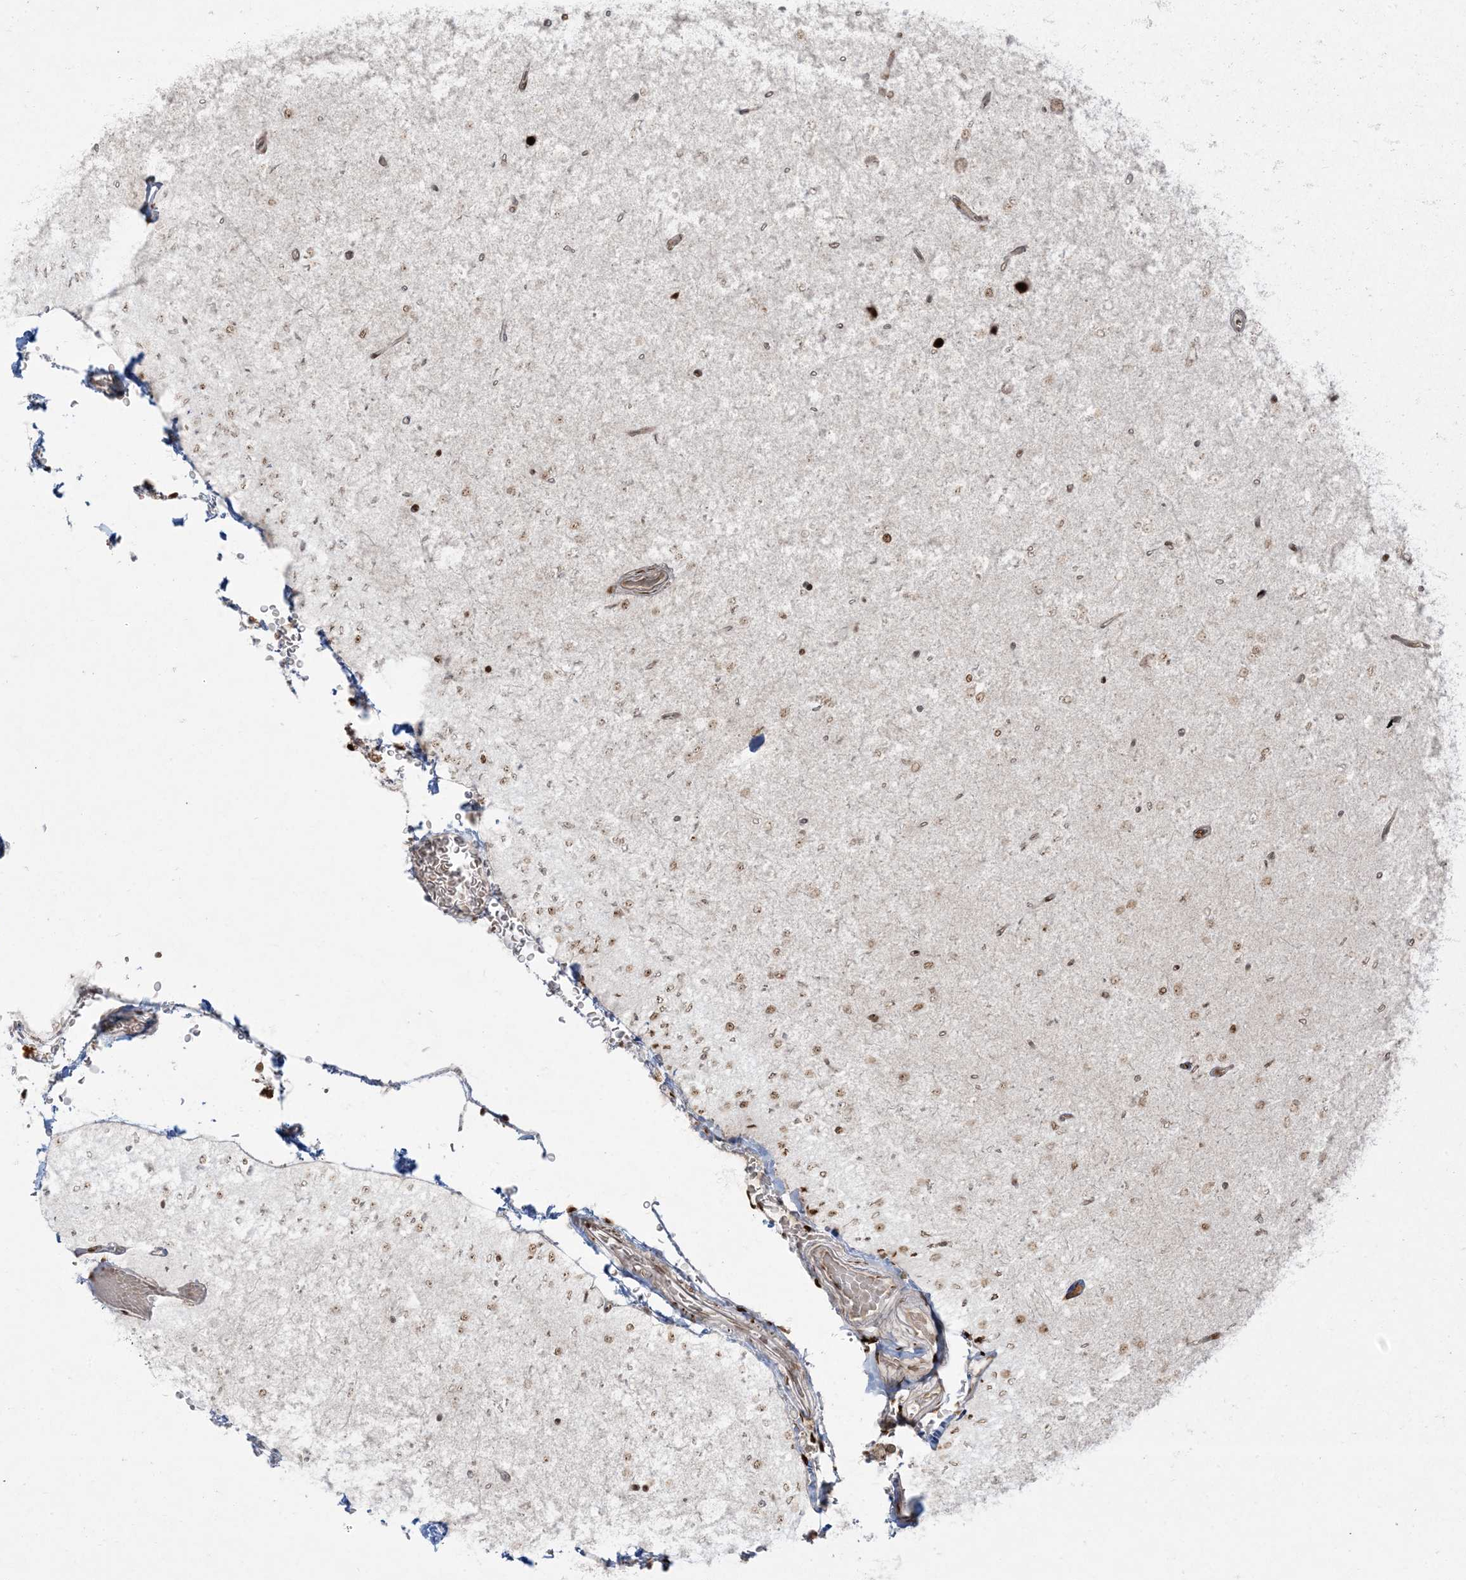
{"staining": {"intensity": "moderate", "quantity": "<25%", "location": "nuclear"}, "tissue": "glioma", "cell_type": "Tumor cells", "image_type": "cancer", "snomed": [{"axis": "morphology", "description": "Glioma, malignant, Low grade"}, {"axis": "topography", "description": "Brain"}], "caption": "A low amount of moderate nuclear staining is seen in approximately <25% of tumor cells in low-grade glioma (malignant) tissue.", "gene": "RBM10", "patient": {"sex": "male", "age": 65}}